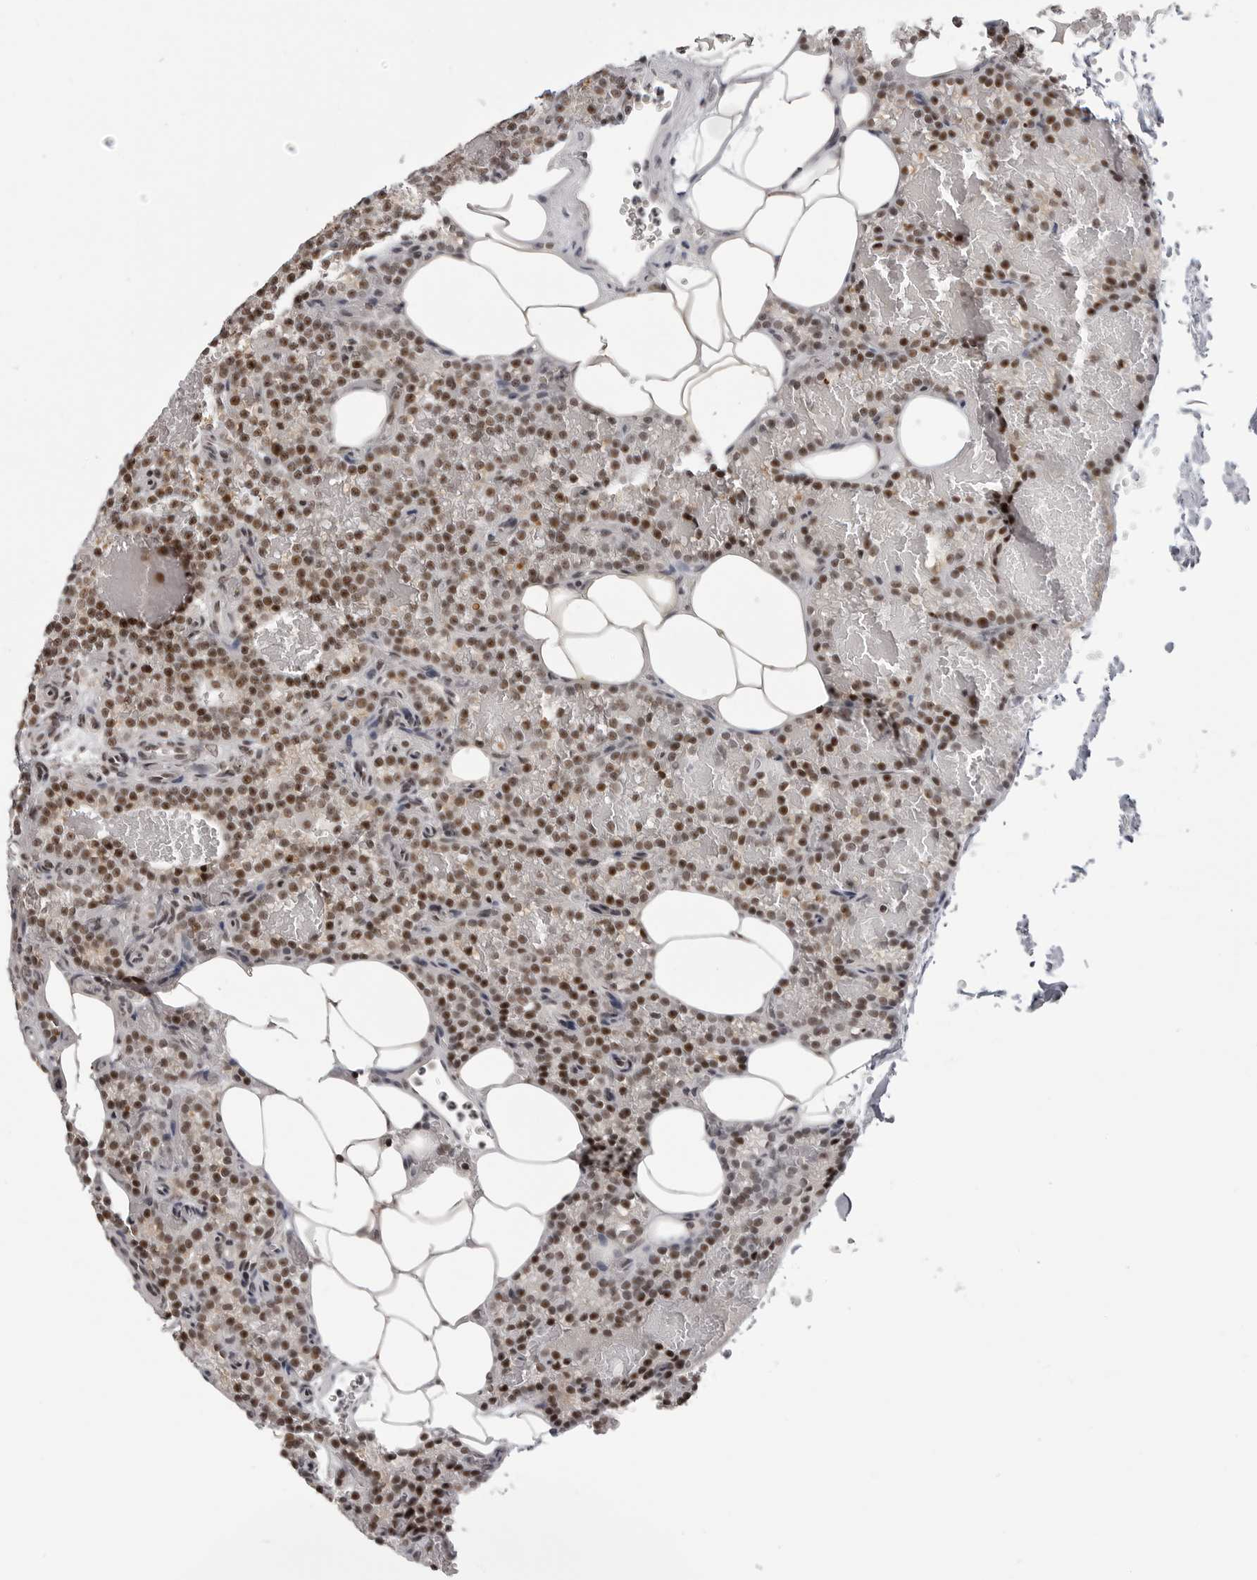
{"staining": {"intensity": "strong", "quantity": ">75%", "location": "nuclear"}, "tissue": "parathyroid gland", "cell_type": "Glandular cells", "image_type": "normal", "snomed": [{"axis": "morphology", "description": "Normal tissue, NOS"}, {"axis": "topography", "description": "Parathyroid gland"}], "caption": "Parathyroid gland stained with DAB immunohistochemistry (IHC) displays high levels of strong nuclear staining in approximately >75% of glandular cells. (DAB (3,3'-diaminobenzidine) = brown stain, brightfield microscopy at high magnification).", "gene": "WRAP53", "patient": {"sex": "male", "age": 58}}